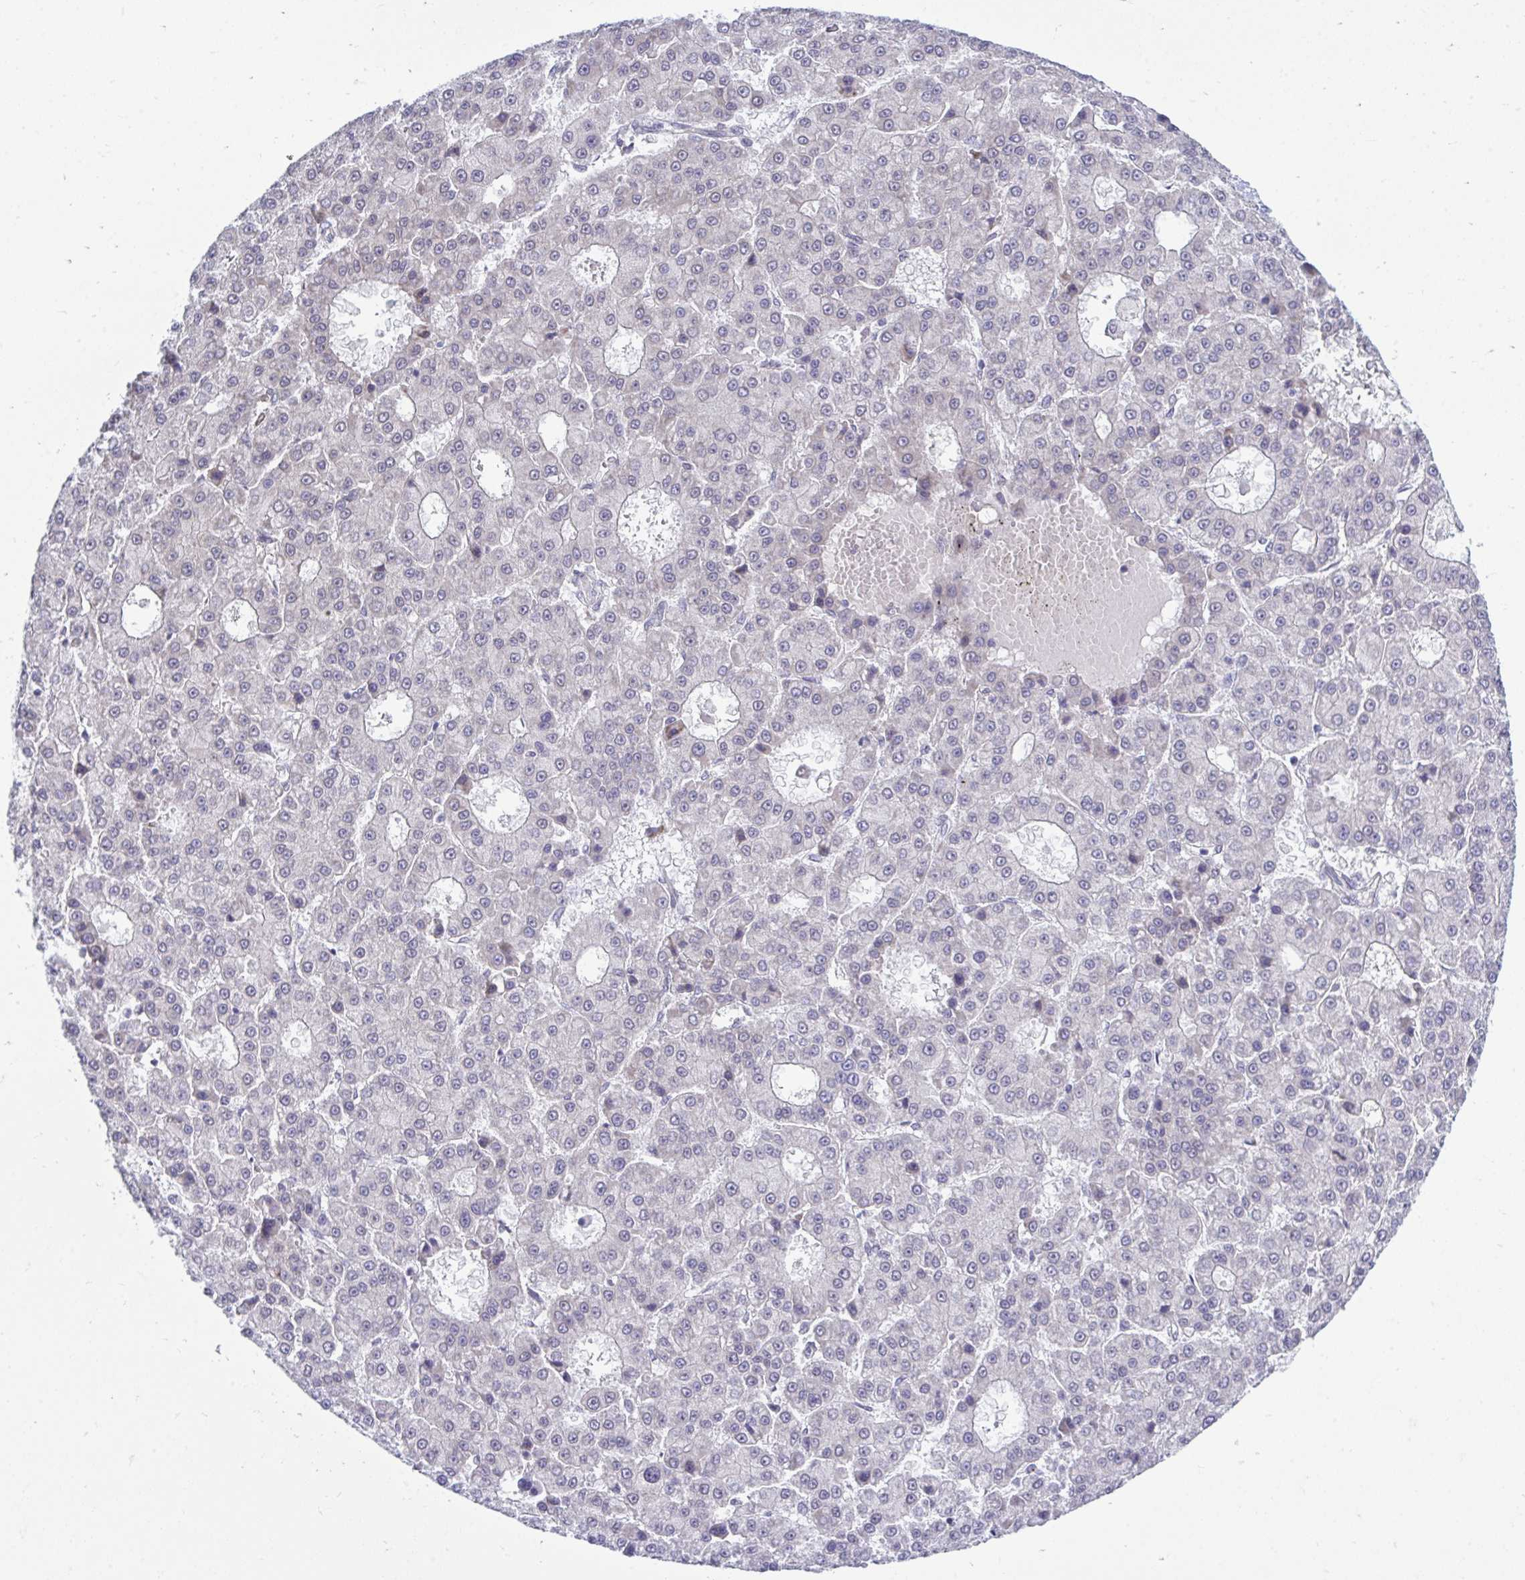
{"staining": {"intensity": "negative", "quantity": "none", "location": "none"}, "tissue": "liver cancer", "cell_type": "Tumor cells", "image_type": "cancer", "snomed": [{"axis": "morphology", "description": "Carcinoma, Hepatocellular, NOS"}, {"axis": "topography", "description": "Liver"}], "caption": "DAB (3,3'-diaminobenzidine) immunohistochemical staining of liver hepatocellular carcinoma displays no significant positivity in tumor cells. Brightfield microscopy of immunohistochemistry stained with DAB (brown) and hematoxylin (blue), captured at high magnification.", "gene": "SELENON", "patient": {"sex": "male", "age": 70}}